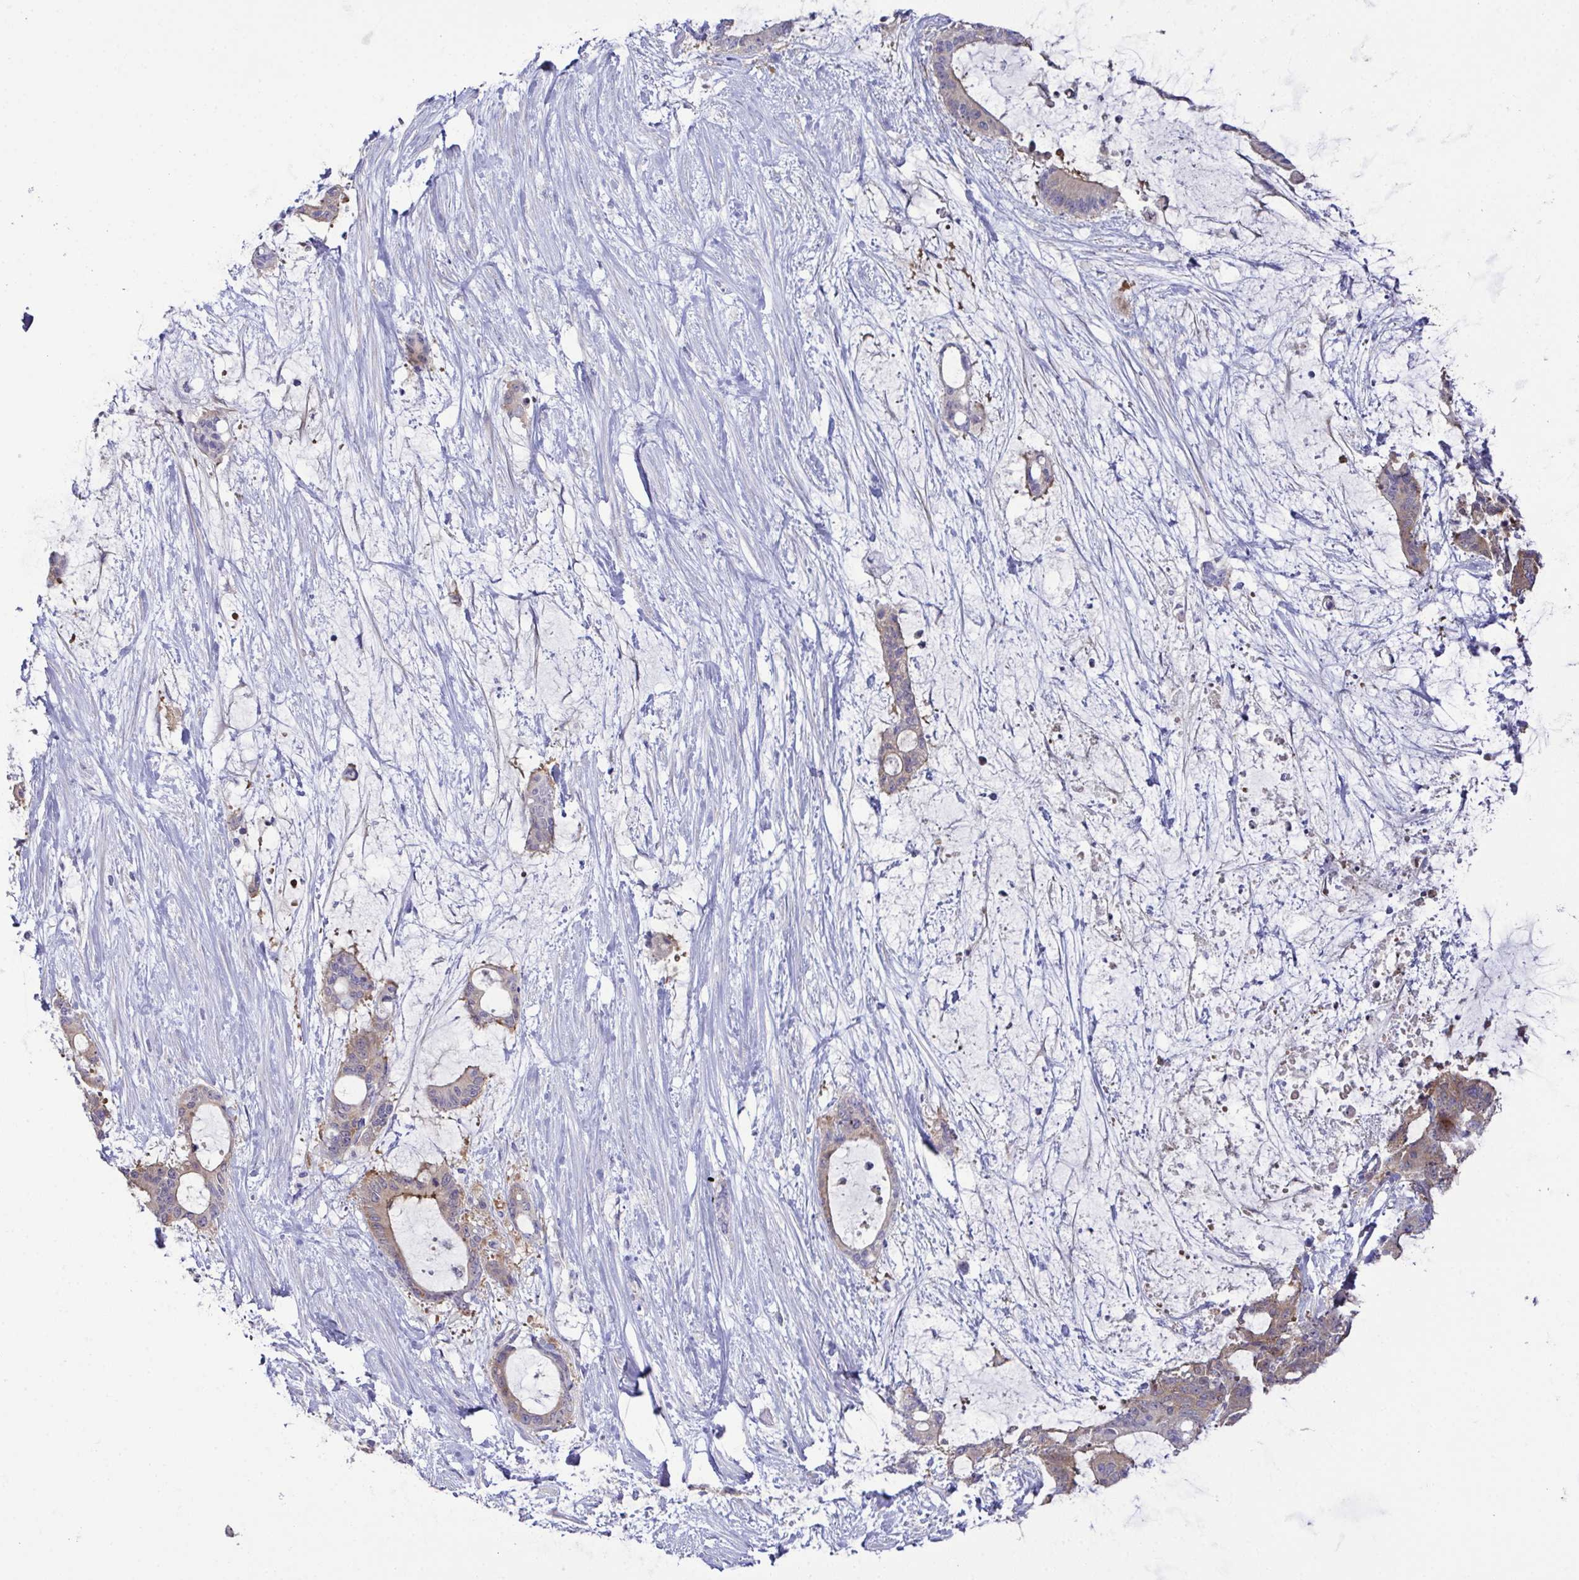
{"staining": {"intensity": "weak", "quantity": ">75%", "location": "cytoplasmic/membranous"}, "tissue": "liver cancer", "cell_type": "Tumor cells", "image_type": "cancer", "snomed": [{"axis": "morphology", "description": "Normal tissue, NOS"}, {"axis": "morphology", "description": "Cholangiocarcinoma"}, {"axis": "topography", "description": "Liver"}, {"axis": "topography", "description": "Peripheral nerve tissue"}], "caption": "High-power microscopy captured an immunohistochemistry photomicrograph of cholangiocarcinoma (liver), revealing weak cytoplasmic/membranous positivity in about >75% of tumor cells.", "gene": "CFAP97D1", "patient": {"sex": "female", "age": 73}}